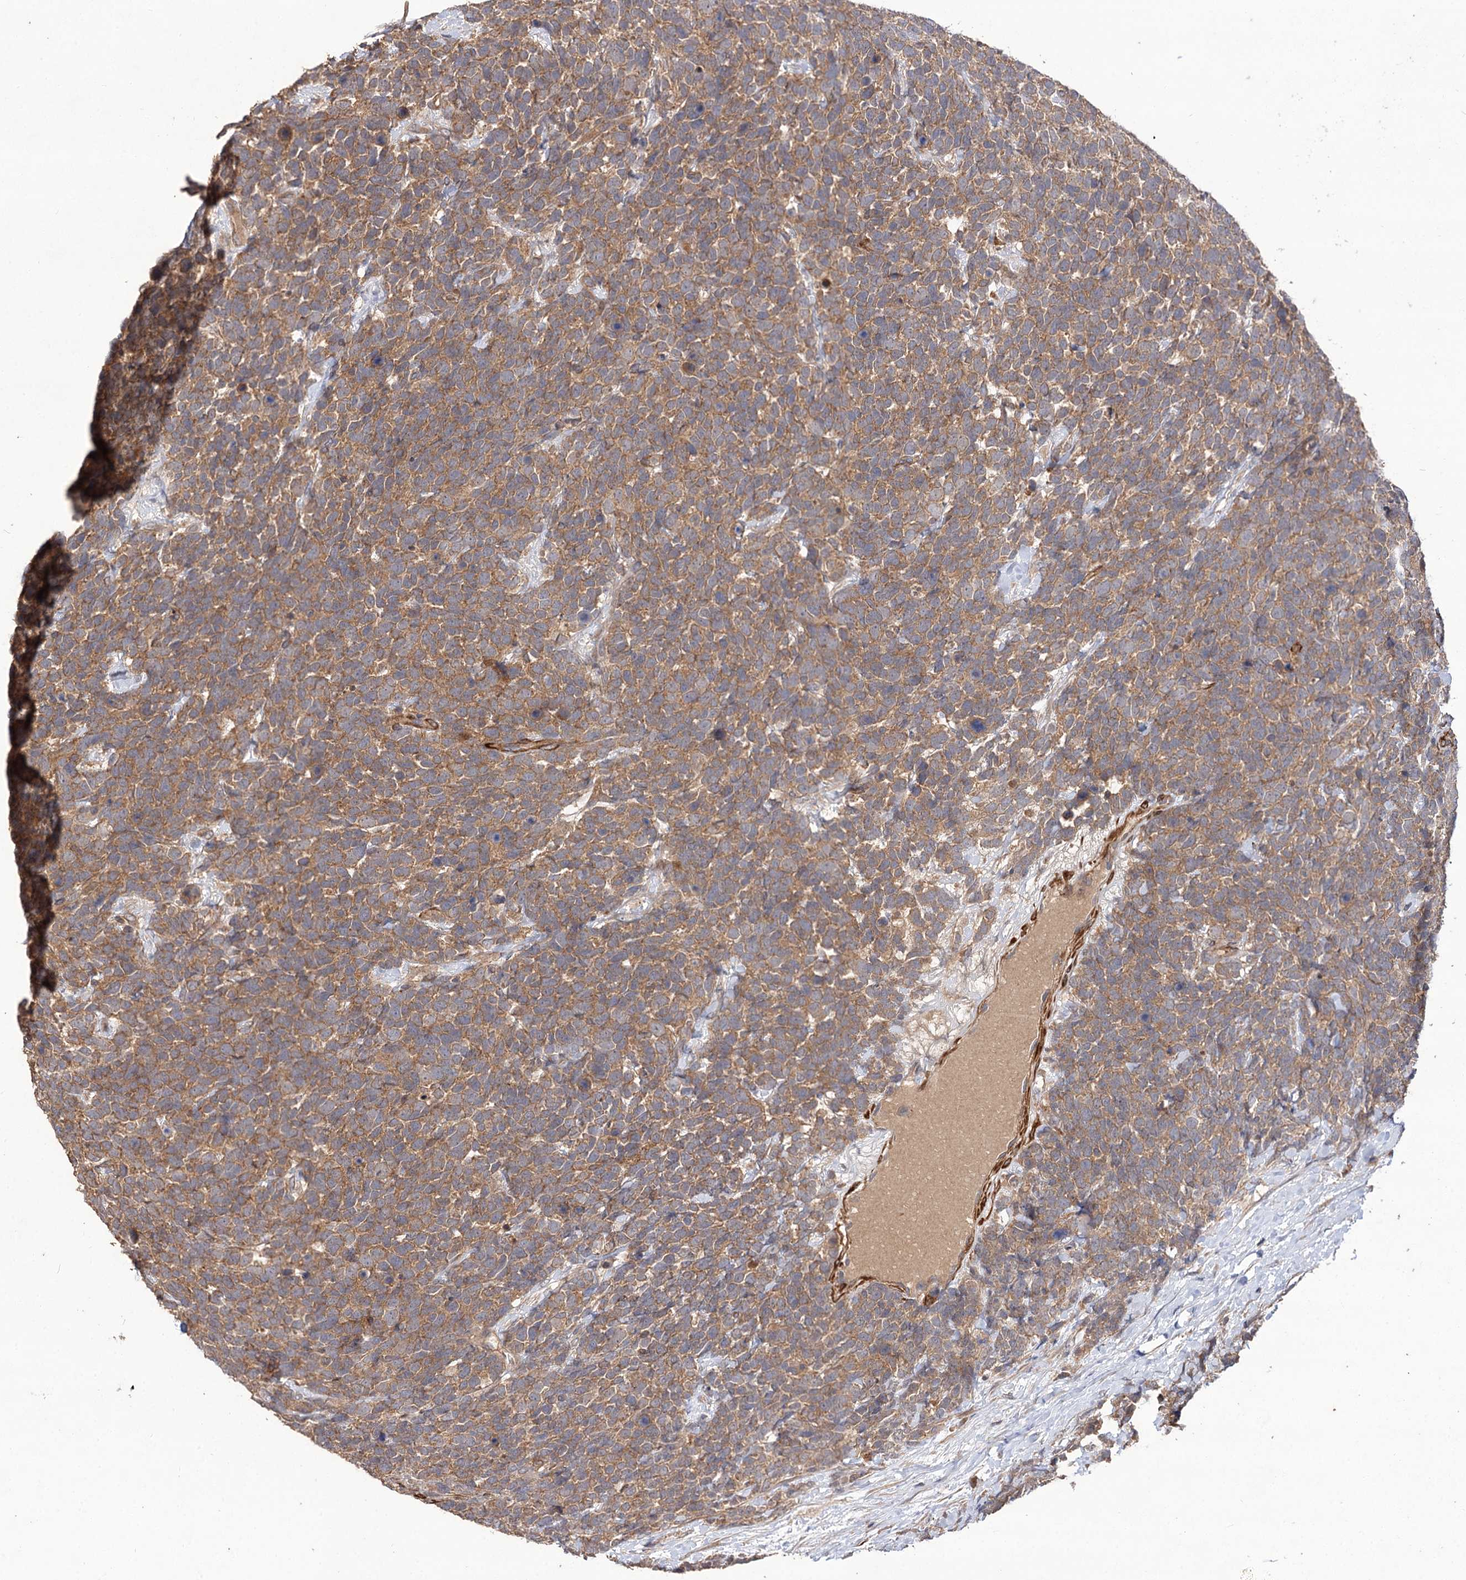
{"staining": {"intensity": "moderate", "quantity": ">75%", "location": "cytoplasmic/membranous"}, "tissue": "urothelial cancer", "cell_type": "Tumor cells", "image_type": "cancer", "snomed": [{"axis": "morphology", "description": "Urothelial carcinoma, High grade"}, {"axis": "topography", "description": "Urinary bladder"}], "caption": "Protein expression analysis of urothelial carcinoma (high-grade) demonstrates moderate cytoplasmic/membranous staining in about >75% of tumor cells.", "gene": "FBXW8", "patient": {"sex": "female", "age": 82}}